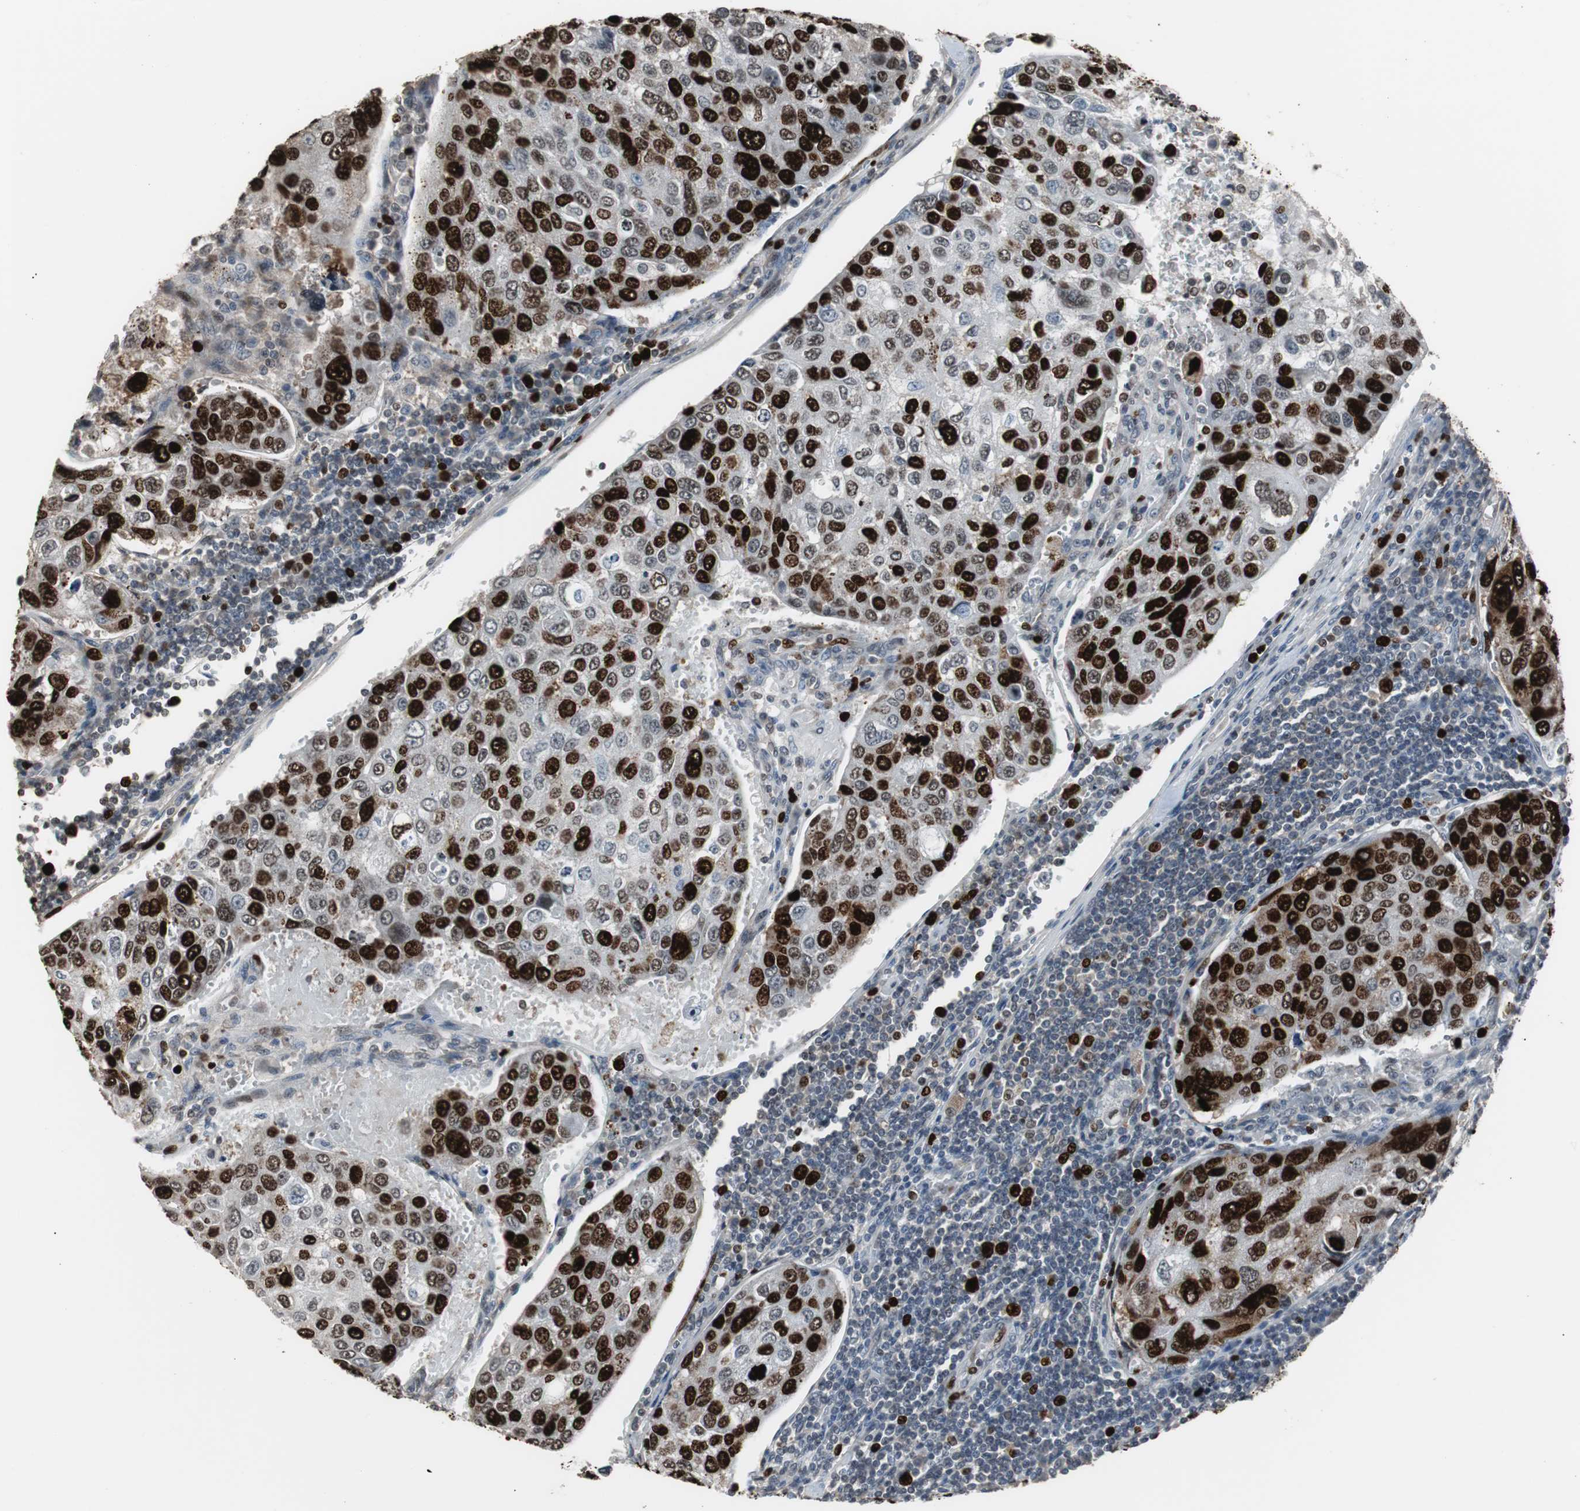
{"staining": {"intensity": "strong", "quantity": ">75%", "location": "nuclear"}, "tissue": "urothelial cancer", "cell_type": "Tumor cells", "image_type": "cancer", "snomed": [{"axis": "morphology", "description": "Urothelial carcinoma, High grade"}, {"axis": "topography", "description": "Lymph node"}, {"axis": "topography", "description": "Urinary bladder"}], "caption": "IHC micrograph of human urothelial carcinoma (high-grade) stained for a protein (brown), which shows high levels of strong nuclear expression in approximately >75% of tumor cells.", "gene": "TOP2A", "patient": {"sex": "male", "age": 51}}